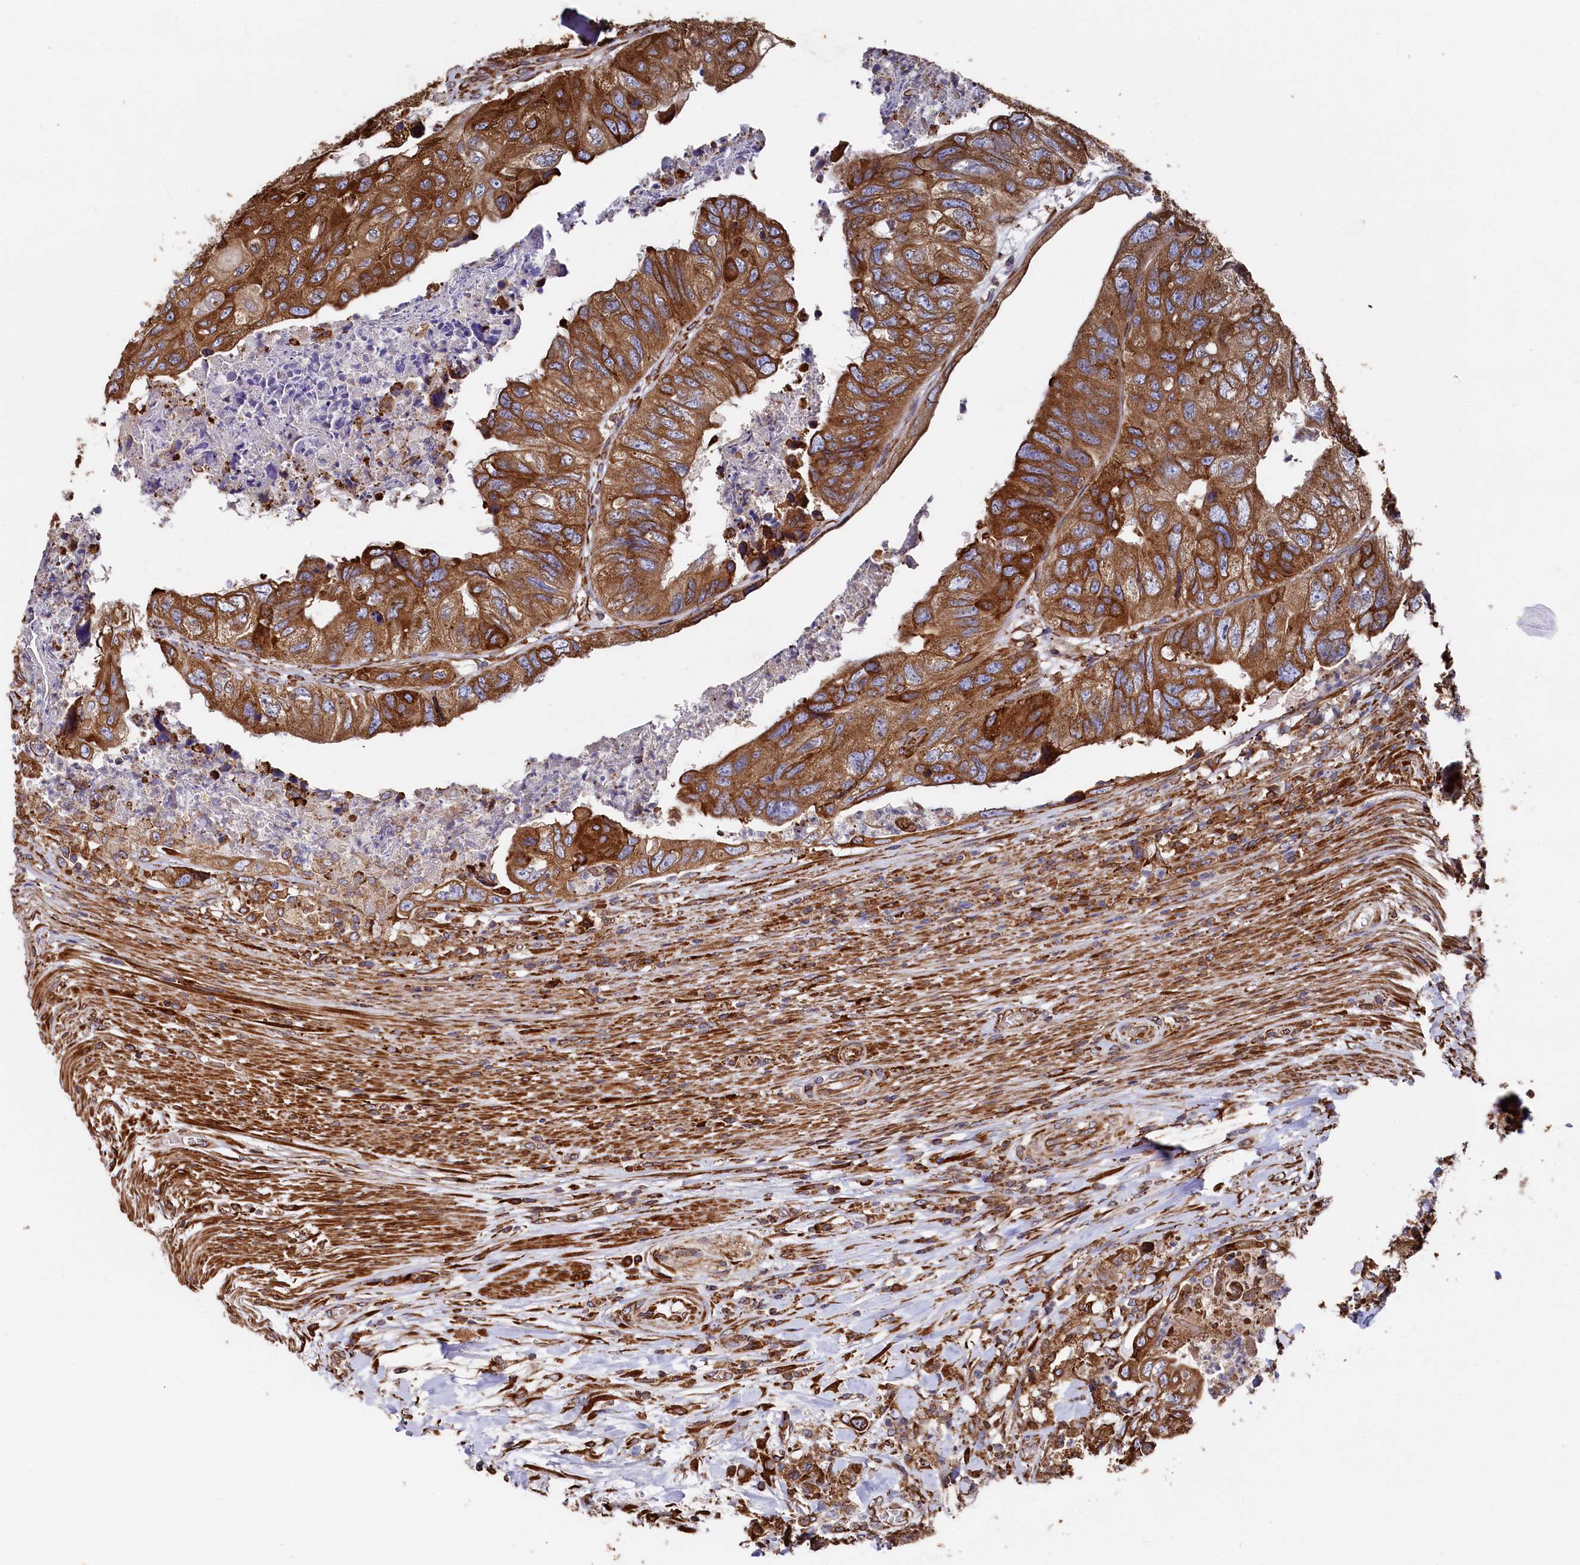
{"staining": {"intensity": "strong", "quantity": ">75%", "location": "cytoplasmic/membranous"}, "tissue": "colorectal cancer", "cell_type": "Tumor cells", "image_type": "cancer", "snomed": [{"axis": "morphology", "description": "Adenocarcinoma, NOS"}, {"axis": "topography", "description": "Rectum"}], "caption": "Strong cytoplasmic/membranous expression for a protein is appreciated in approximately >75% of tumor cells of colorectal cancer using immunohistochemistry (IHC).", "gene": "NEURL1B", "patient": {"sex": "male", "age": 63}}